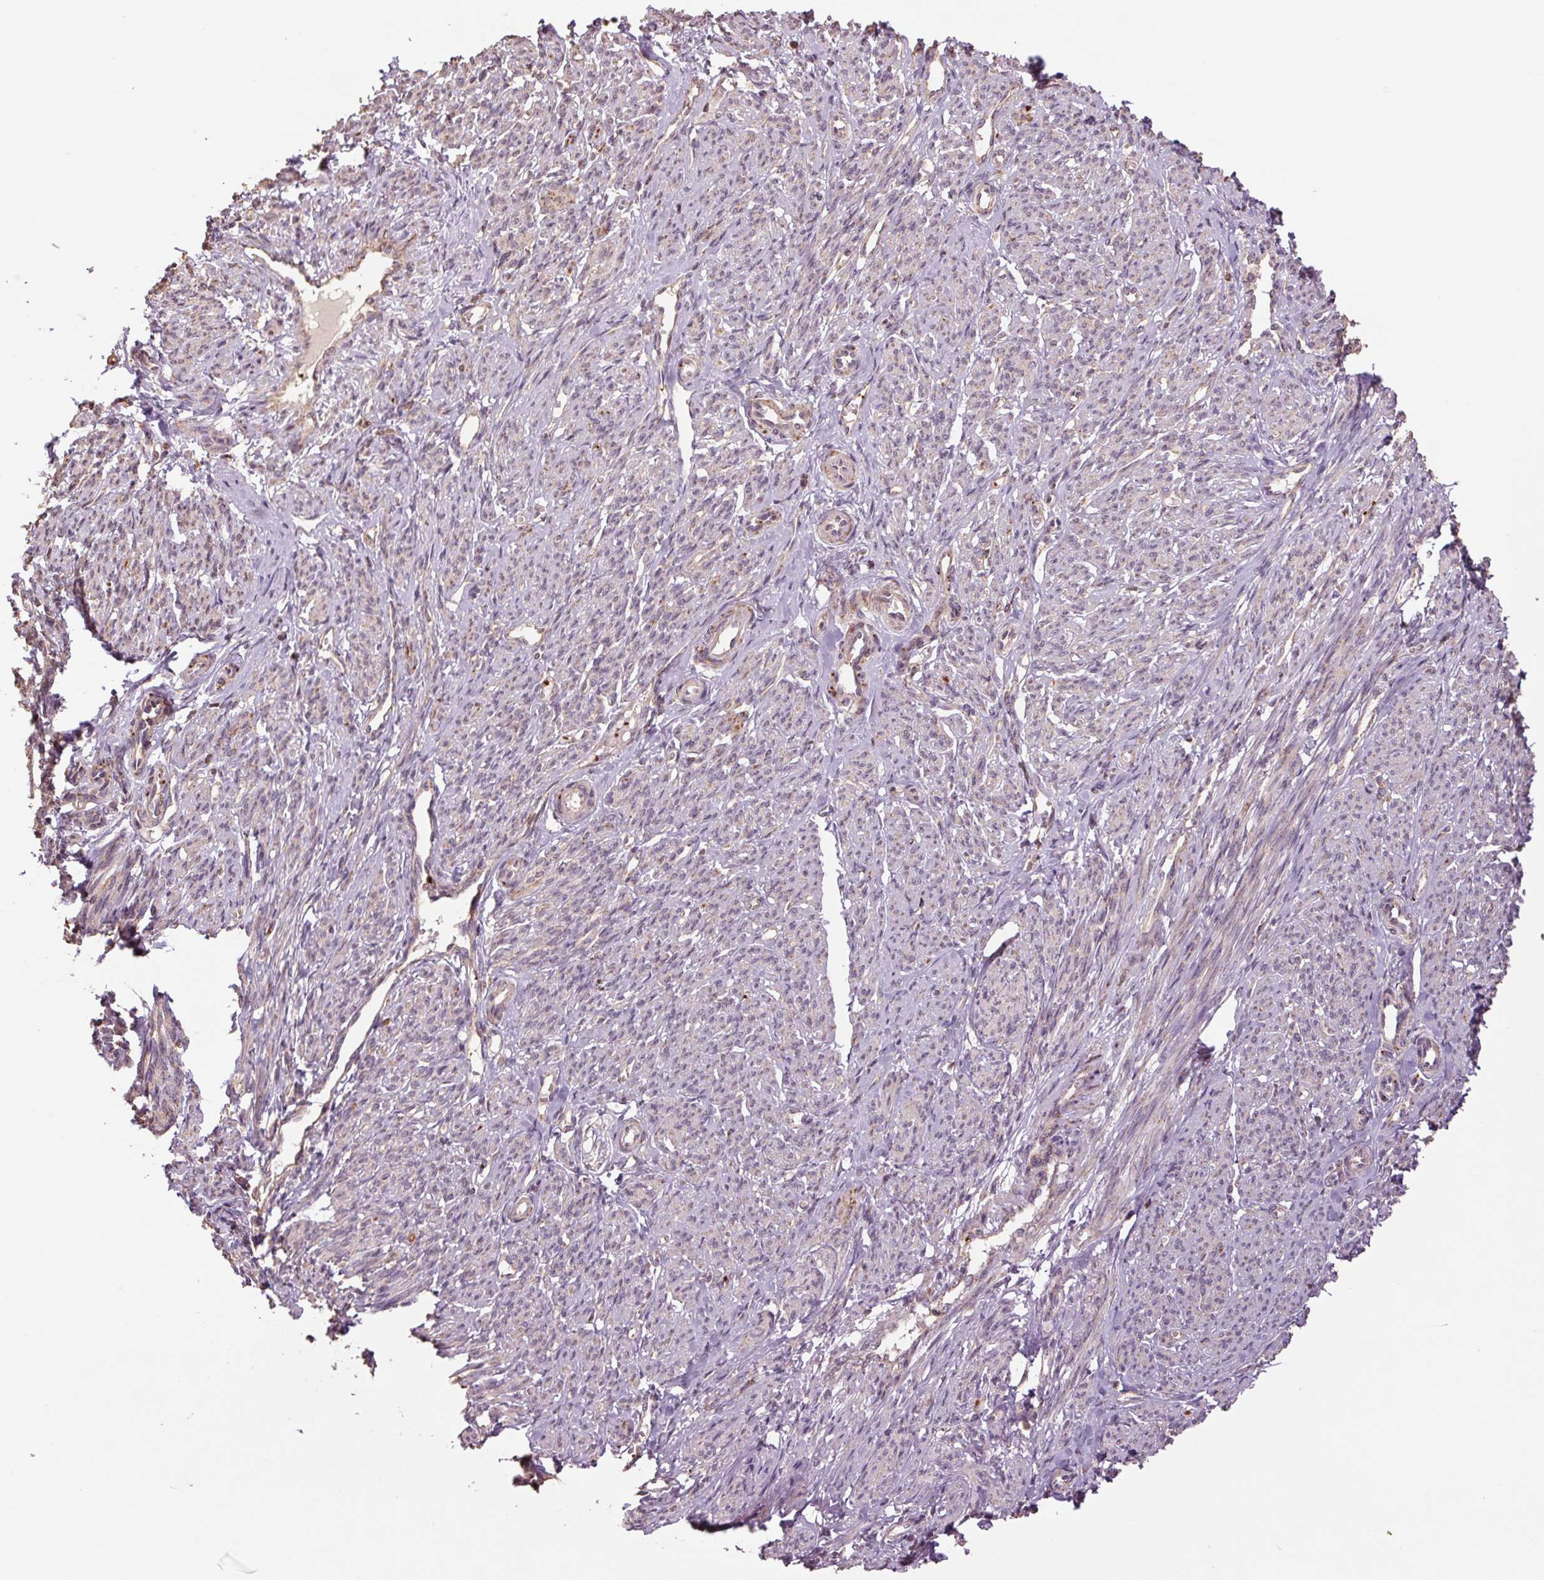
{"staining": {"intensity": "weak", "quantity": "25%-75%", "location": "nuclear"}, "tissue": "smooth muscle", "cell_type": "Smooth muscle cells", "image_type": "normal", "snomed": [{"axis": "morphology", "description": "Normal tissue, NOS"}, {"axis": "topography", "description": "Smooth muscle"}], "caption": "The photomicrograph shows immunohistochemical staining of unremarkable smooth muscle. There is weak nuclear expression is appreciated in about 25%-75% of smooth muscle cells.", "gene": "TMEM160", "patient": {"sex": "female", "age": 65}}